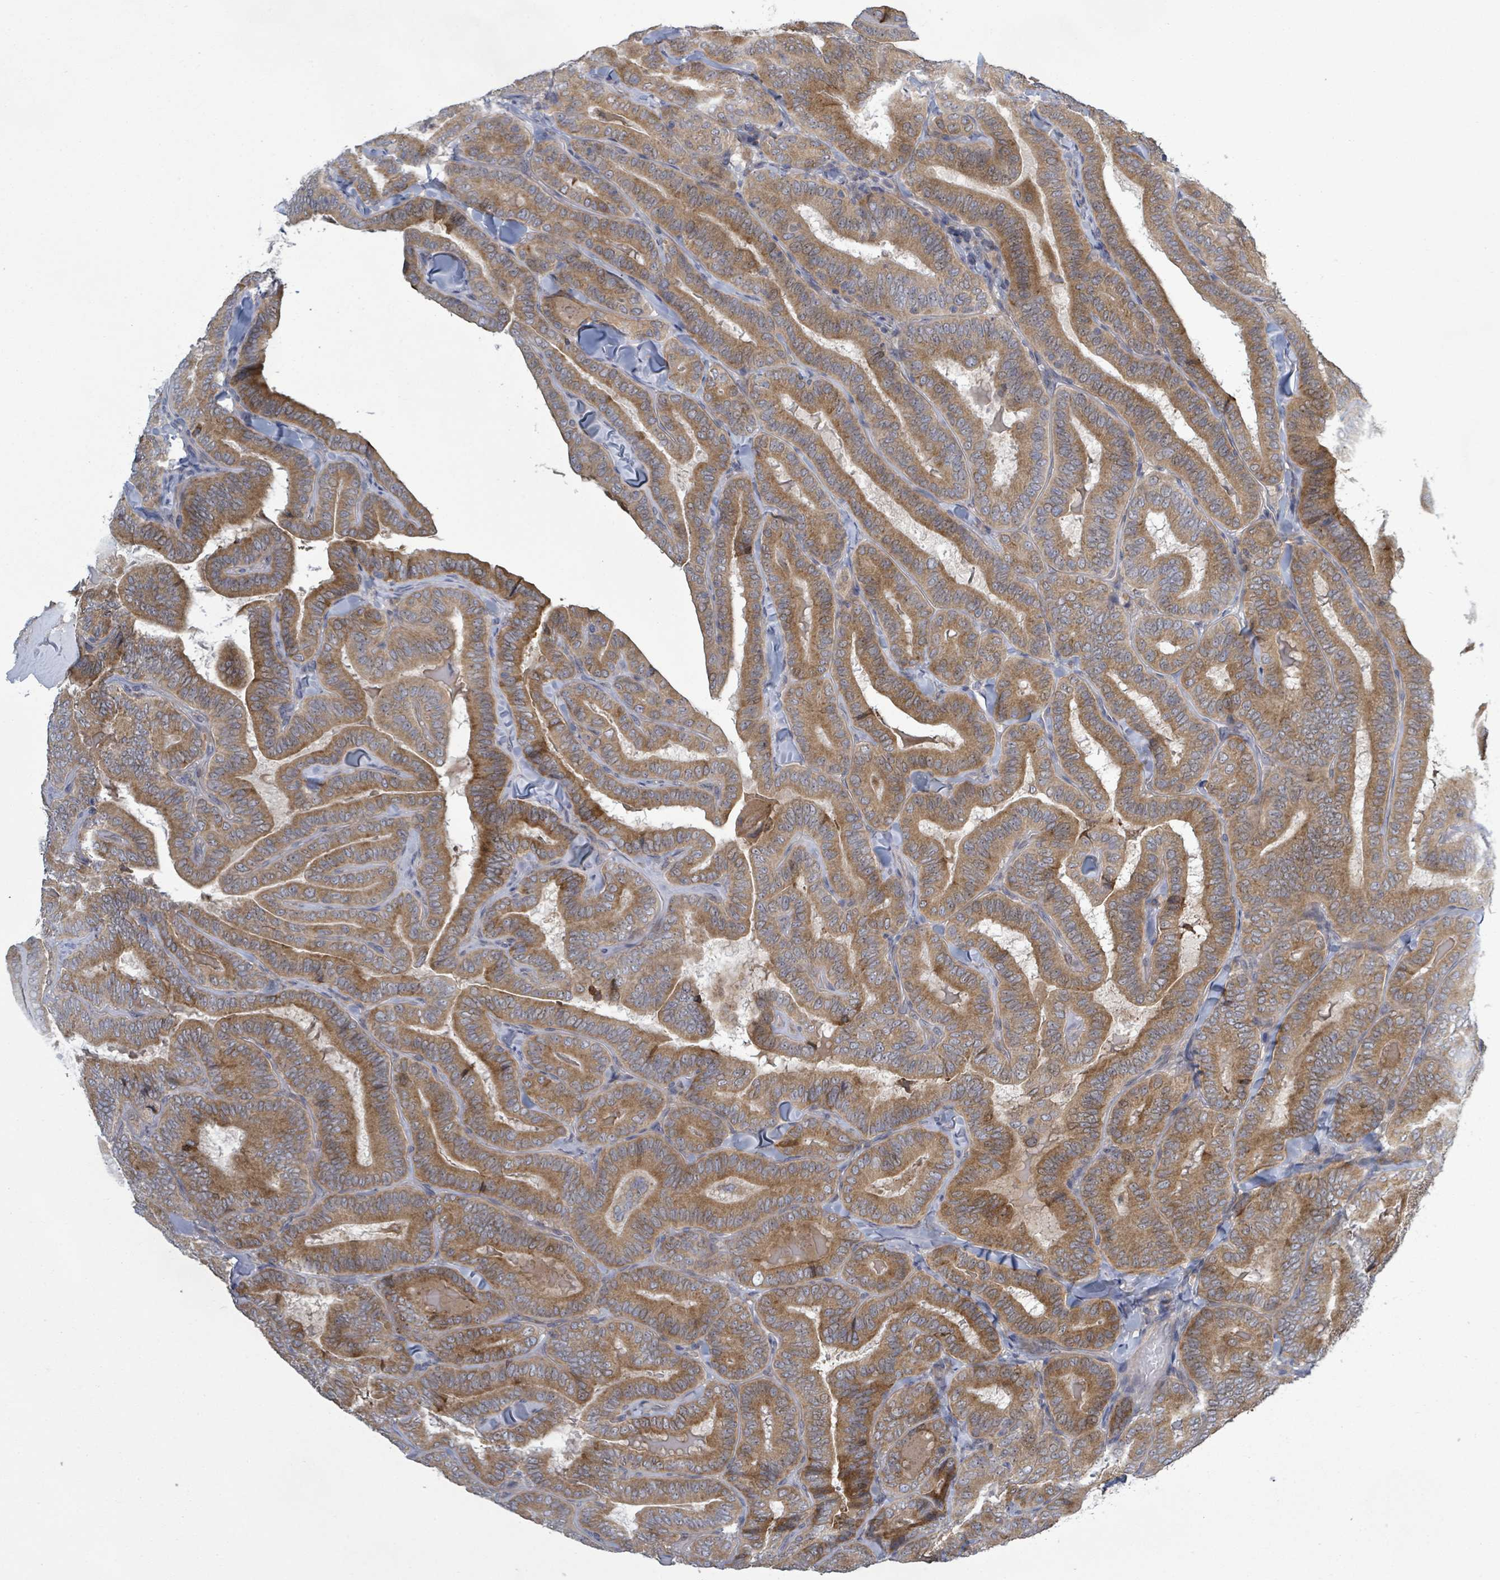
{"staining": {"intensity": "moderate", "quantity": ">75%", "location": "cytoplasmic/membranous"}, "tissue": "thyroid cancer", "cell_type": "Tumor cells", "image_type": "cancer", "snomed": [{"axis": "morphology", "description": "Papillary adenocarcinoma, NOS"}, {"axis": "topography", "description": "Thyroid gland"}], "caption": "A high-resolution histopathology image shows immunohistochemistry (IHC) staining of thyroid papillary adenocarcinoma, which displays moderate cytoplasmic/membranous positivity in approximately >75% of tumor cells.", "gene": "ATP13A1", "patient": {"sex": "male", "age": 61}}